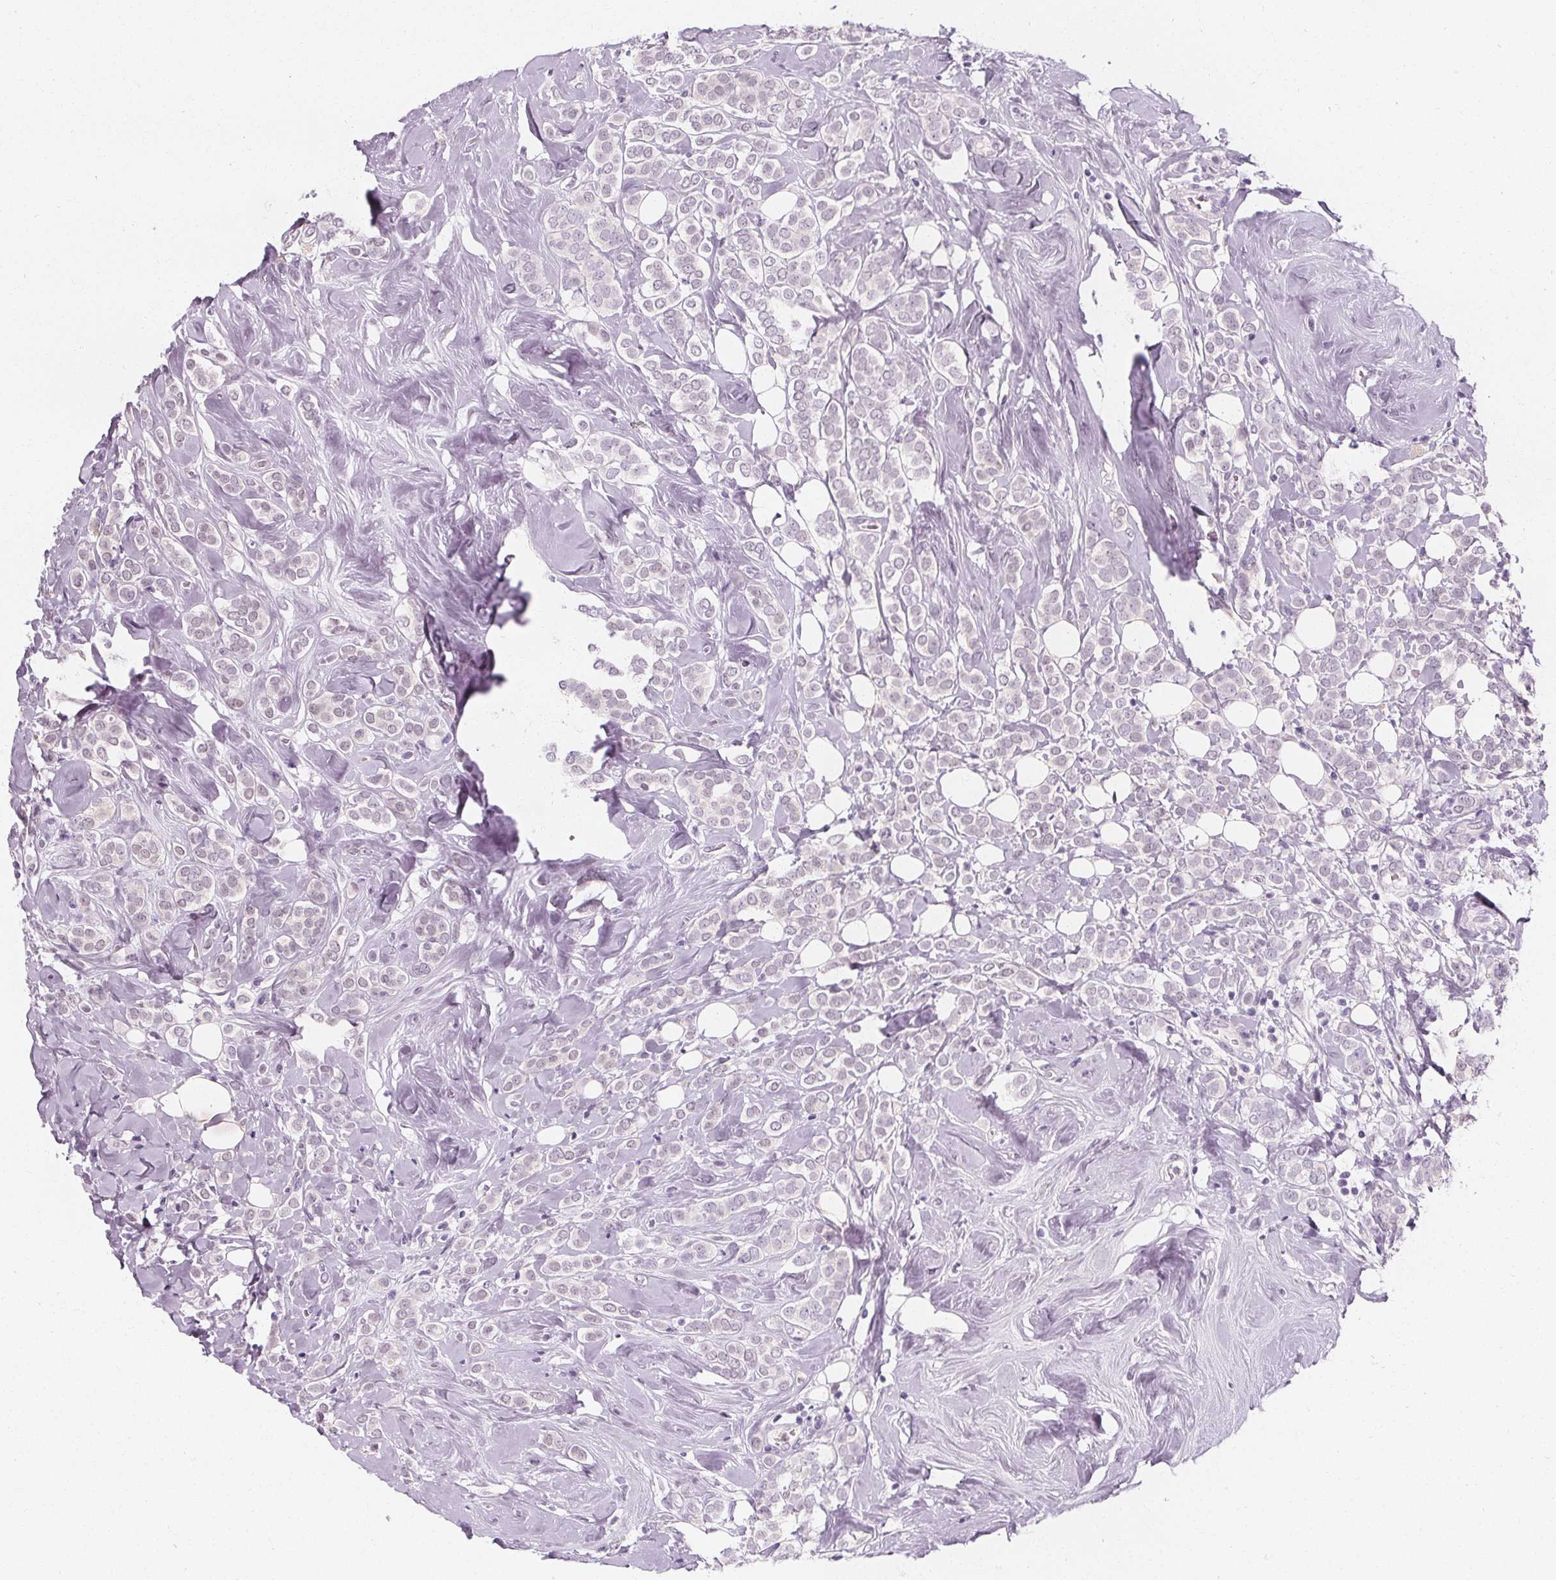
{"staining": {"intensity": "negative", "quantity": "none", "location": "none"}, "tissue": "breast cancer", "cell_type": "Tumor cells", "image_type": "cancer", "snomed": [{"axis": "morphology", "description": "Lobular carcinoma"}, {"axis": "topography", "description": "Breast"}], "caption": "Breast cancer (lobular carcinoma) stained for a protein using immunohistochemistry (IHC) displays no staining tumor cells.", "gene": "UGP2", "patient": {"sex": "female", "age": 49}}